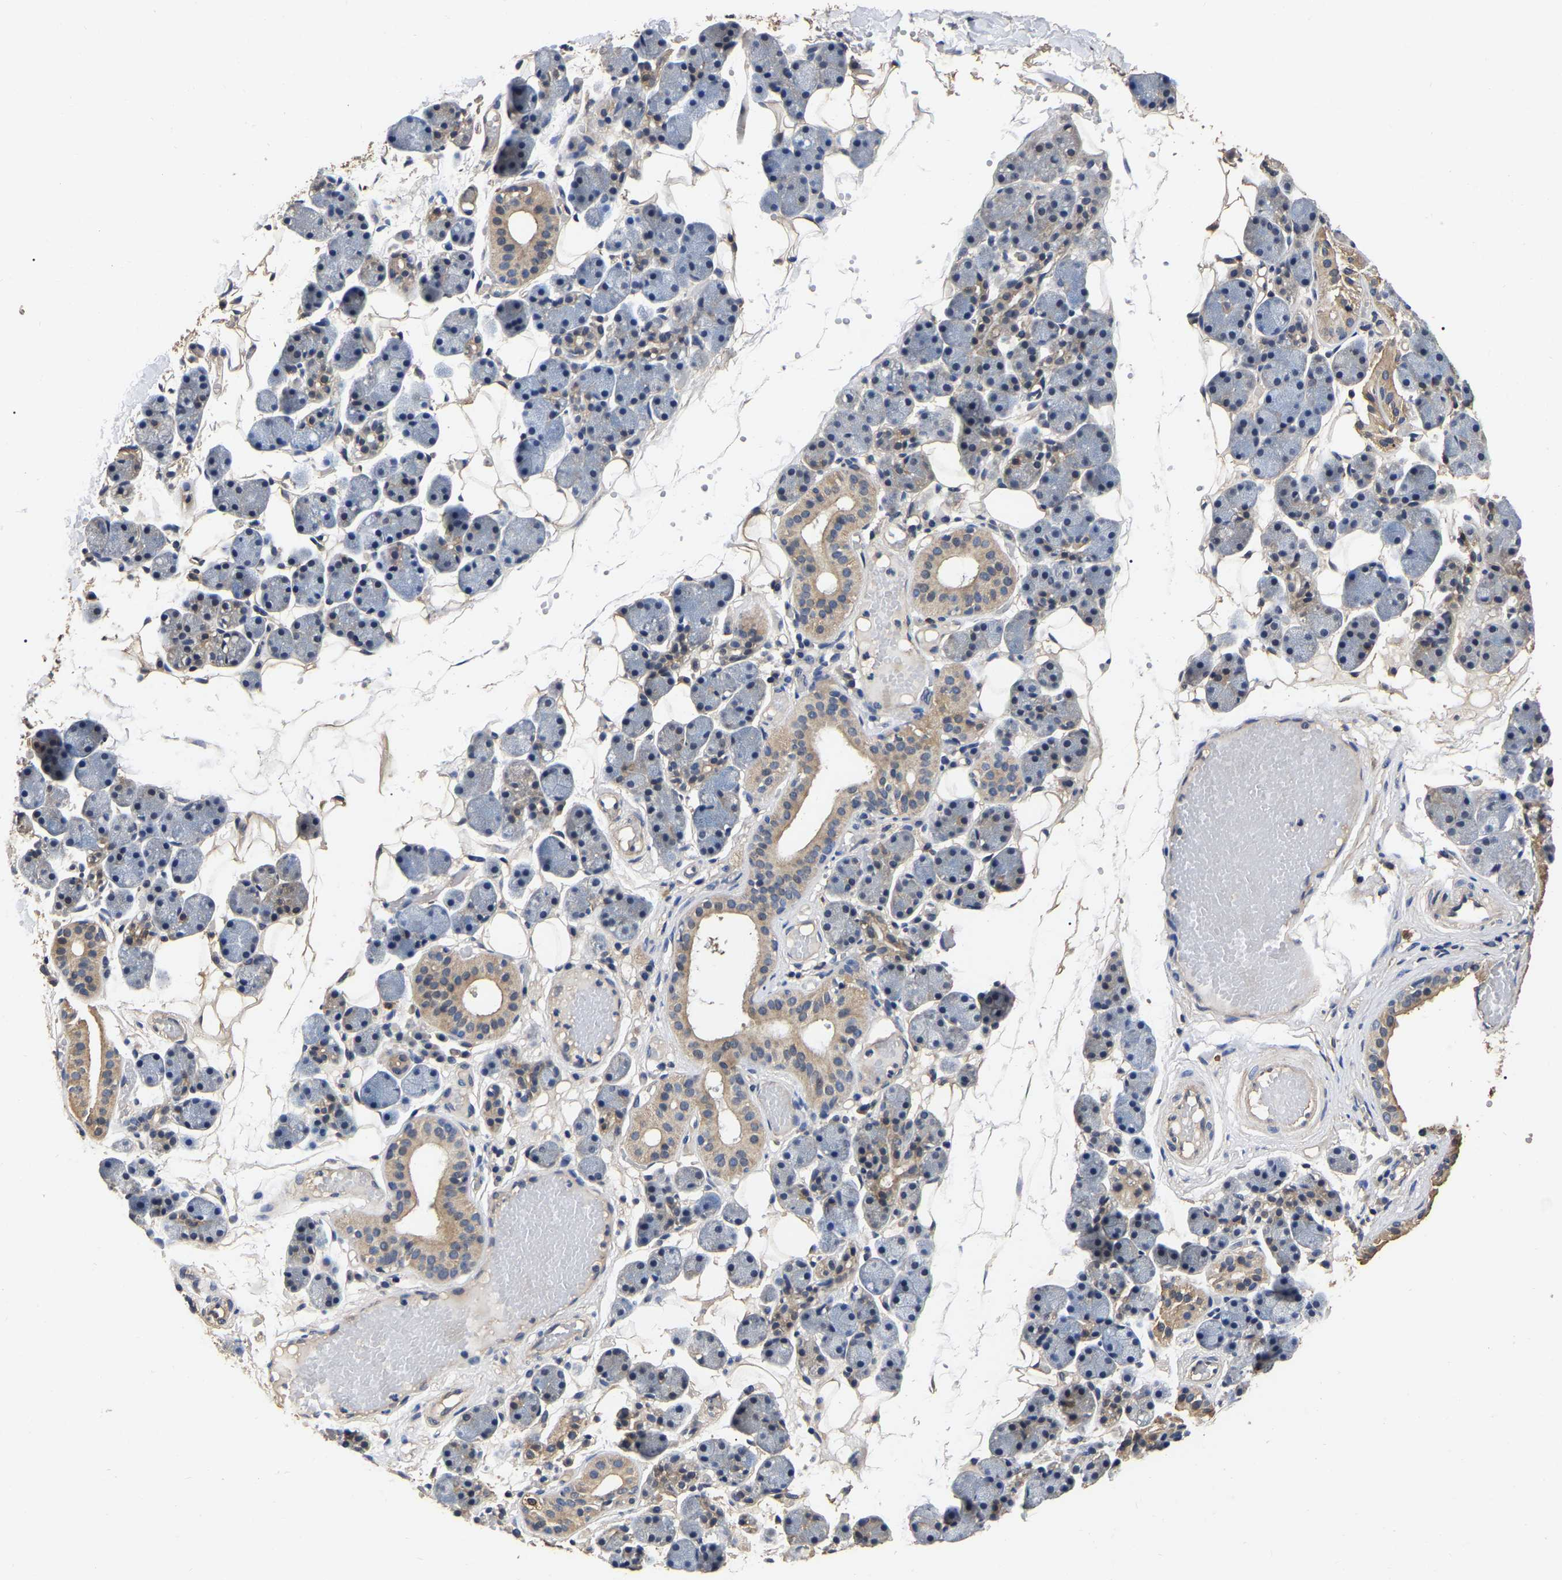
{"staining": {"intensity": "moderate", "quantity": "25%-75%", "location": "cytoplasmic/membranous"}, "tissue": "salivary gland", "cell_type": "Glandular cells", "image_type": "normal", "snomed": [{"axis": "morphology", "description": "Normal tissue, NOS"}, {"axis": "topography", "description": "Salivary gland"}], "caption": "IHC of benign salivary gland demonstrates medium levels of moderate cytoplasmic/membranous expression in approximately 25%-75% of glandular cells. The protein is stained brown, and the nuclei are stained in blue (DAB (3,3'-diaminobenzidine) IHC with brightfield microscopy, high magnification).", "gene": "STK32C", "patient": {"sex": "female", "age": 33}}